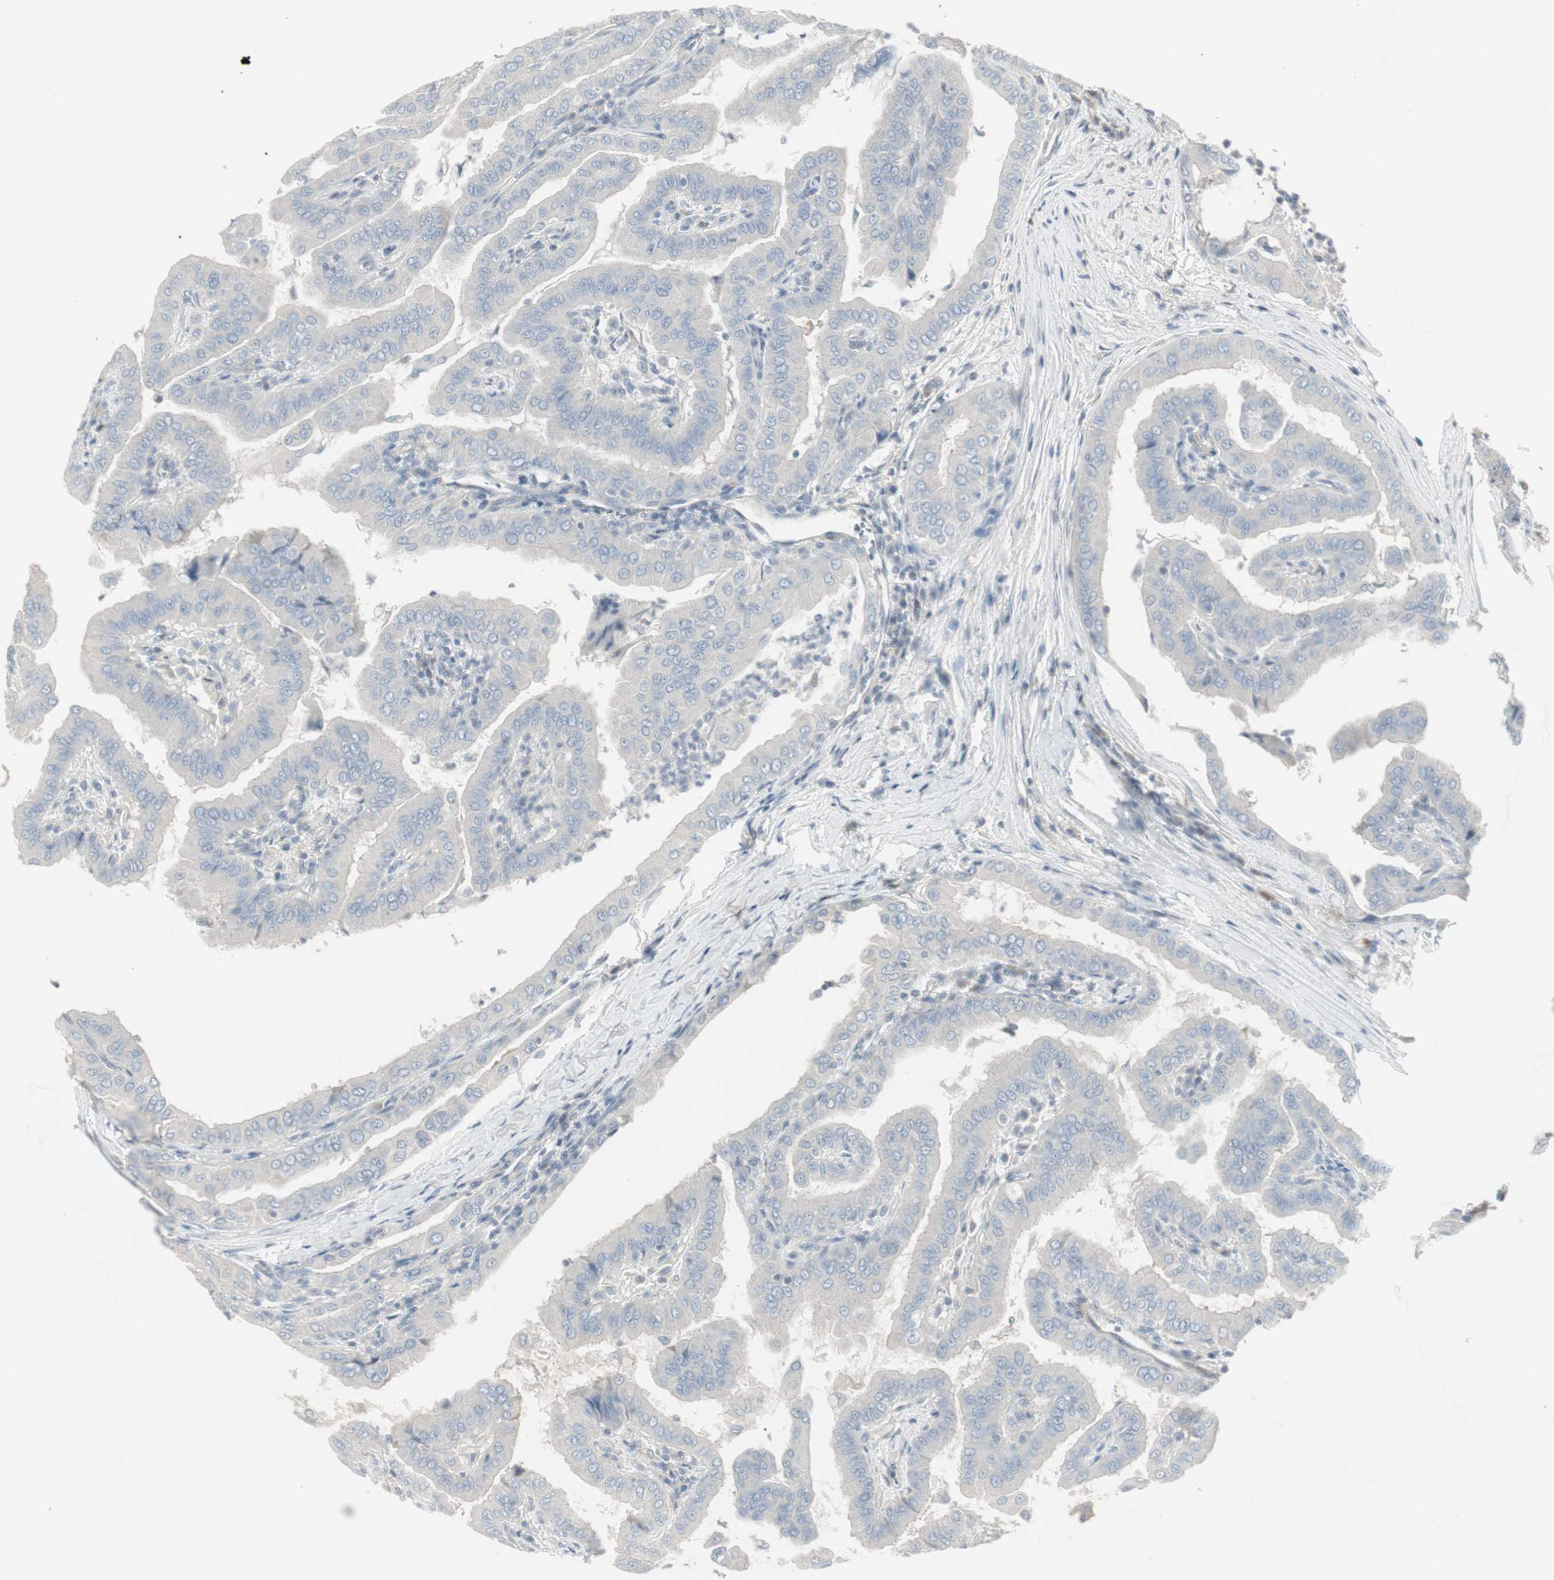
{"staining": {"intensity": "negative", "quantity": "none", "location": "none"}, "tissue": "thyroid cancer", "cell_type": "Tumor cells", "image_type": "cancer", "snomed": [{"axis": "morphology", "description": "Papillary adenocarcinoma, NOS"}, {"axis": "topography", "description": "Thyroid gland"}], "caption": "This histopathology image is of thyroid cancer stained with IHC to label a protein in brown with the nuclei are counter-stained blue. There is no expression in tumor cells. The staining was performed using DAB (3,3'-diaminobenzidine) to visualize the protein expression in brown, while the nuclei were stained in blue with hematoxylin (Magnification: 20x).", "gene": "DMPK", "patient": {"sex": "male", "age": 33}}